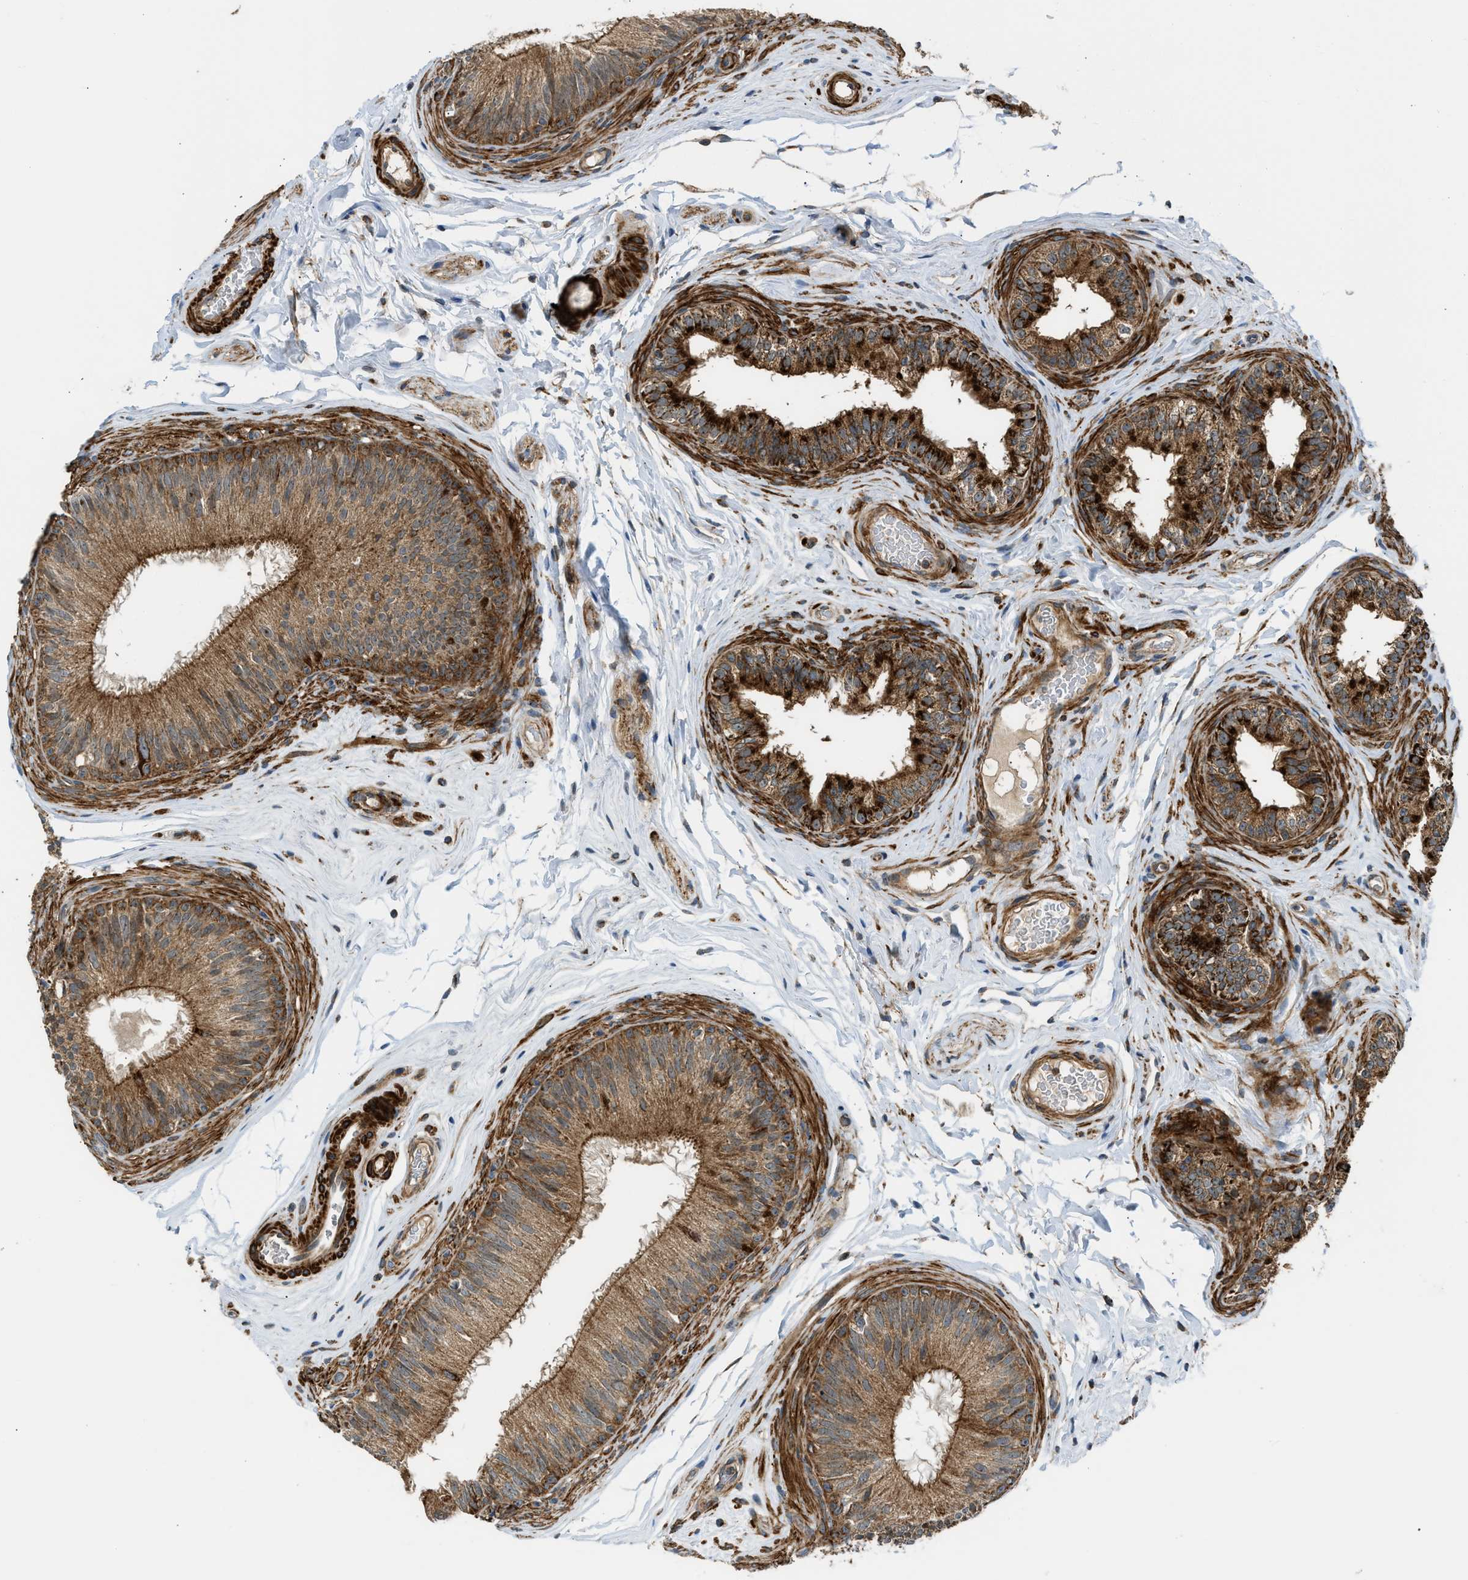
{"staining": {"intensity": "strong", "quantity": ">75%", "location": "cytoplasmic/membranous"}, "tissue": "epididymis", "cell_type": "Glandular cells", "image_type": "normal", "snomed": [{"axis": "morphology", "description": "Normal tissue, NOS"}, {"axis": "topography", "description": "Testis"}, {"axis": "topography", "description": "Epididymis"}], "caption": "Benign epididymis reveals strong cytoplasmic/membranous expression in approximately >75% of glandular cells.", "gene": "SESN2", "patient": {"sex": "male", "age": 36}}